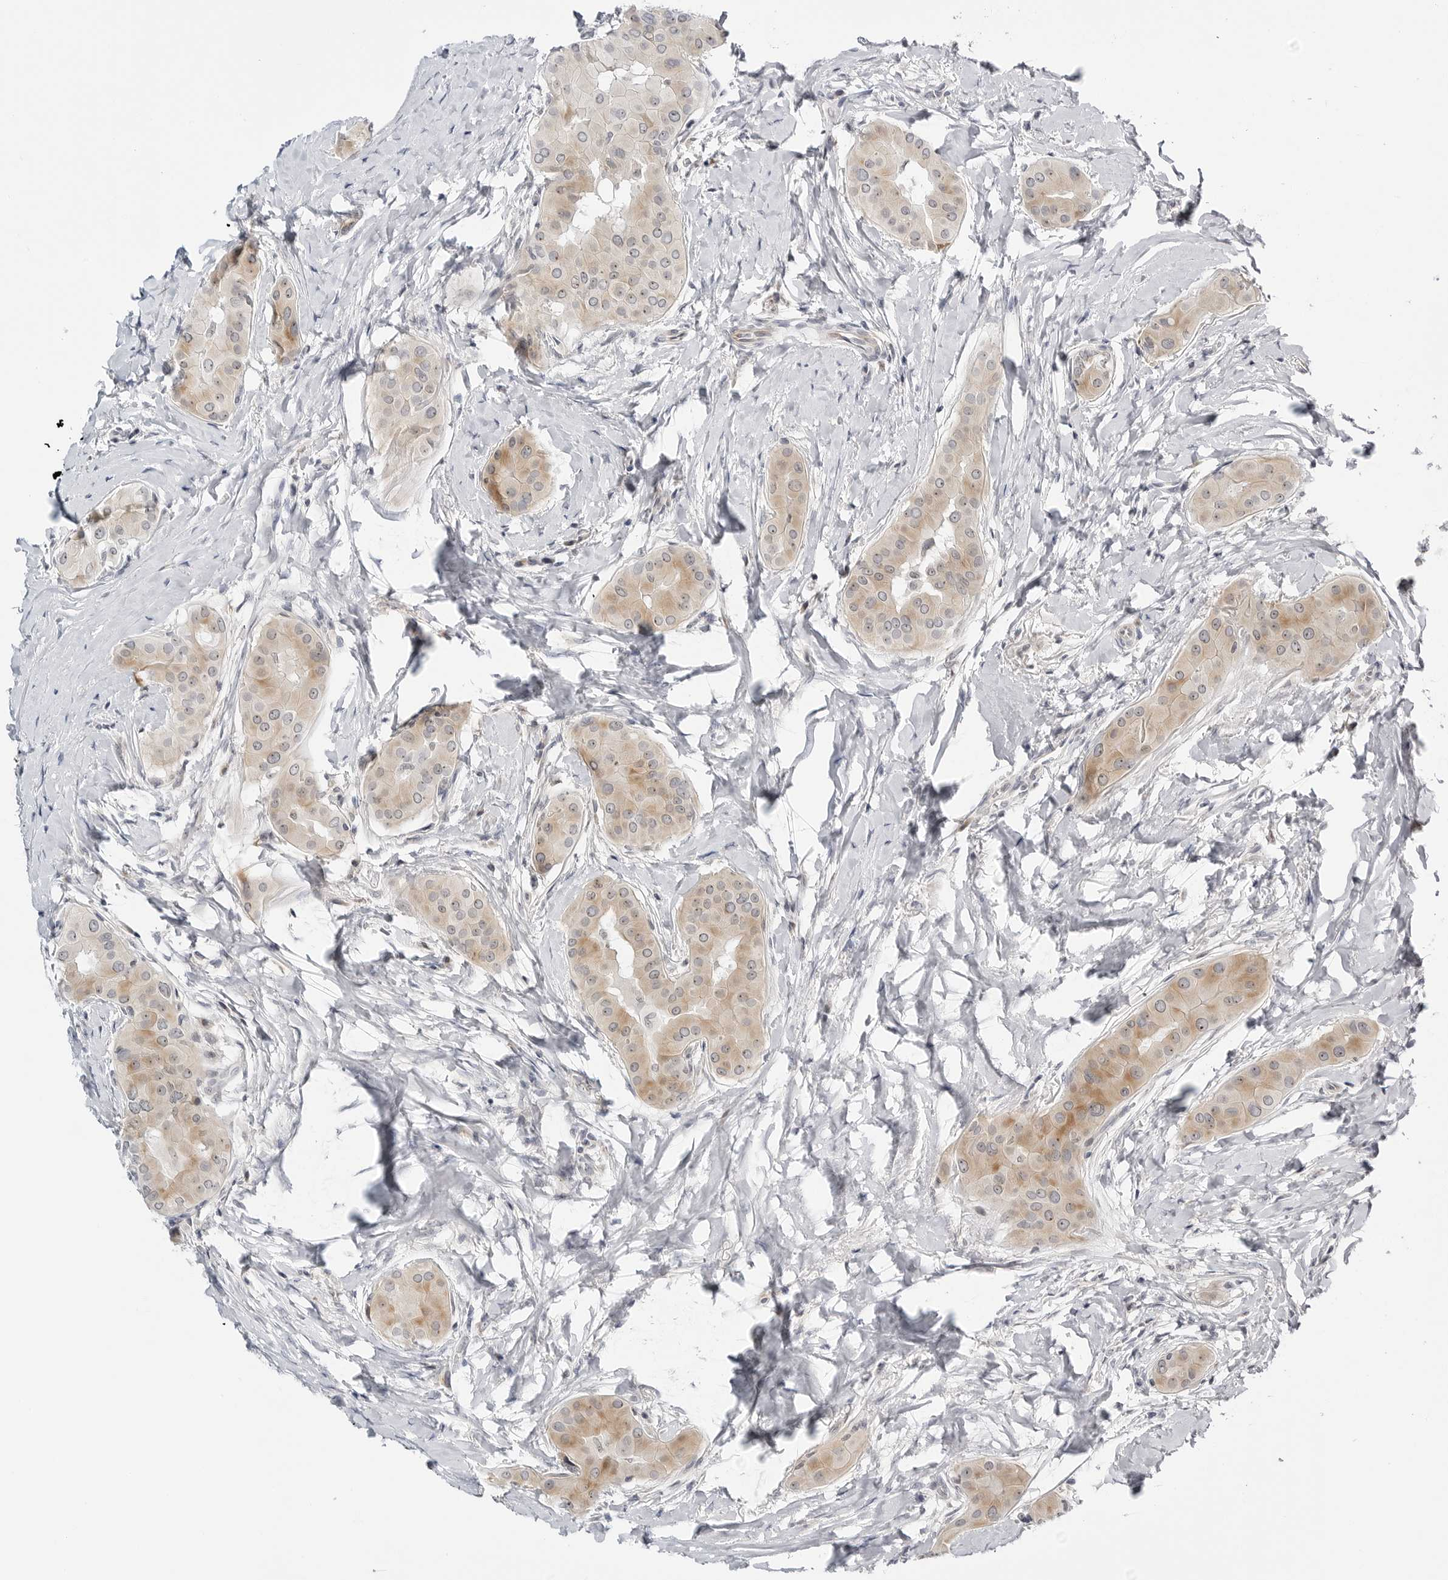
{"staining": {"intensity": "moderate", "quantity": "<25%", "location": "cytoplasmic/membranous"}, "tissue": "thyroid cancer", "cell_type": "Tumor cells", "image_type": "cancer", "snomed": [{"axis": "morphology", "description": "Papillary adenocarcinoma, NOS"}, {"axis": "topography", "description": "Thyroid gland"}], "caption": "Moderate cytoplasmic/membranous staining for a protein is seen in approximately <25% of tumor cells of thyroid papillary adenocarcinoma using immunohistochemistry.", "gene": "MAP2K5", "patient": {"sex": "male", "age": 33}}